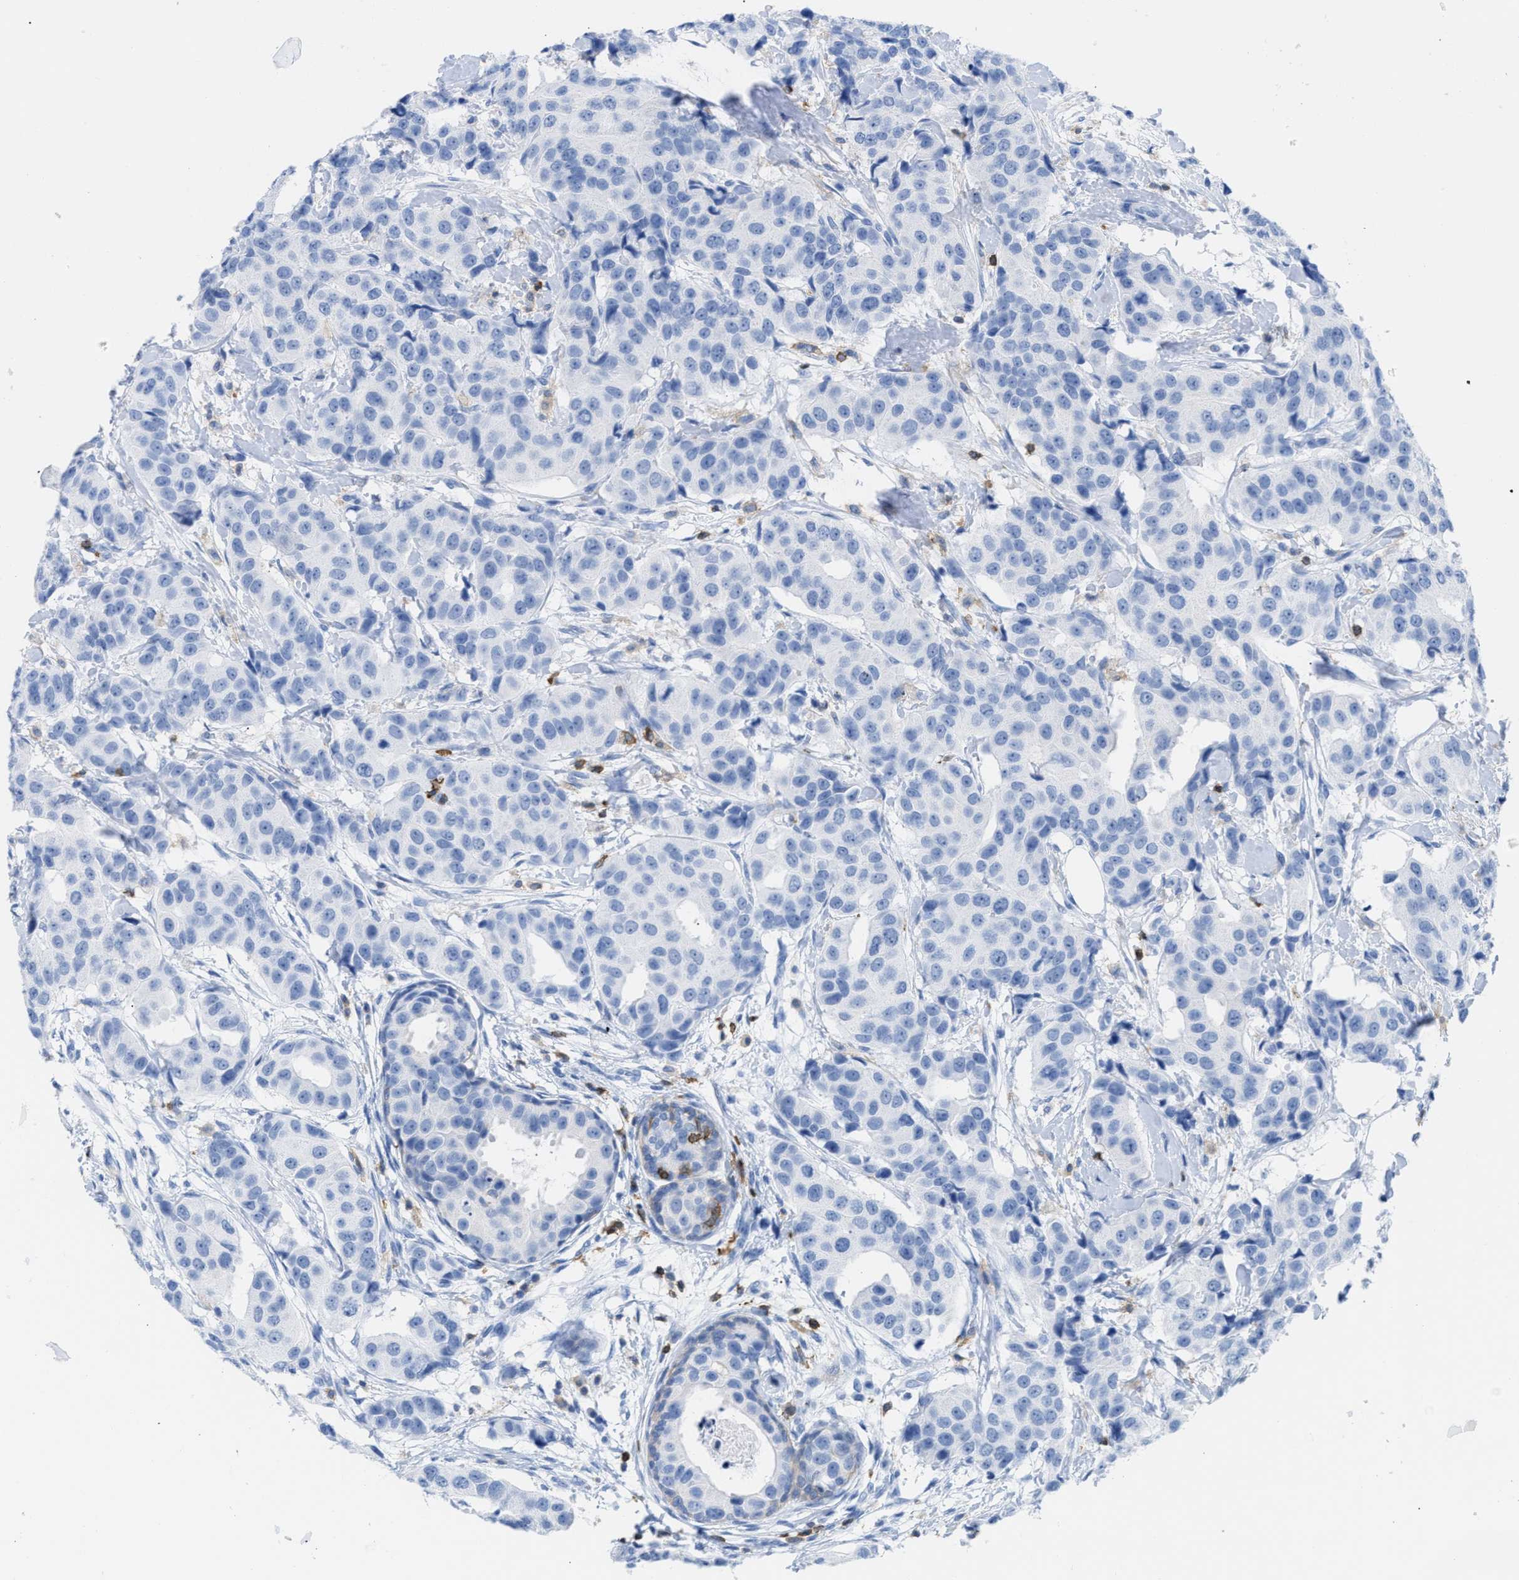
{"staining": {"intensity": "negative", "quantity": "none", "location": "none"}, "tissue": "breast cancer", "cell_type": "Tumor cells", "image_type": "cancer", "snomed": [{"axis": "morphology", "description": "Normal tissue, NOS"}, {"axis": "morphology", "description": "Duct carcinoma"}, {"axis": "topography", "description": "Breast"}], "caption": "Immunohistochemistry of human breast invasive ductal carcinoma displays no staining in tumor cells.", "gene": "LCP1", "patient": {"sex": "female", "age": 39}}